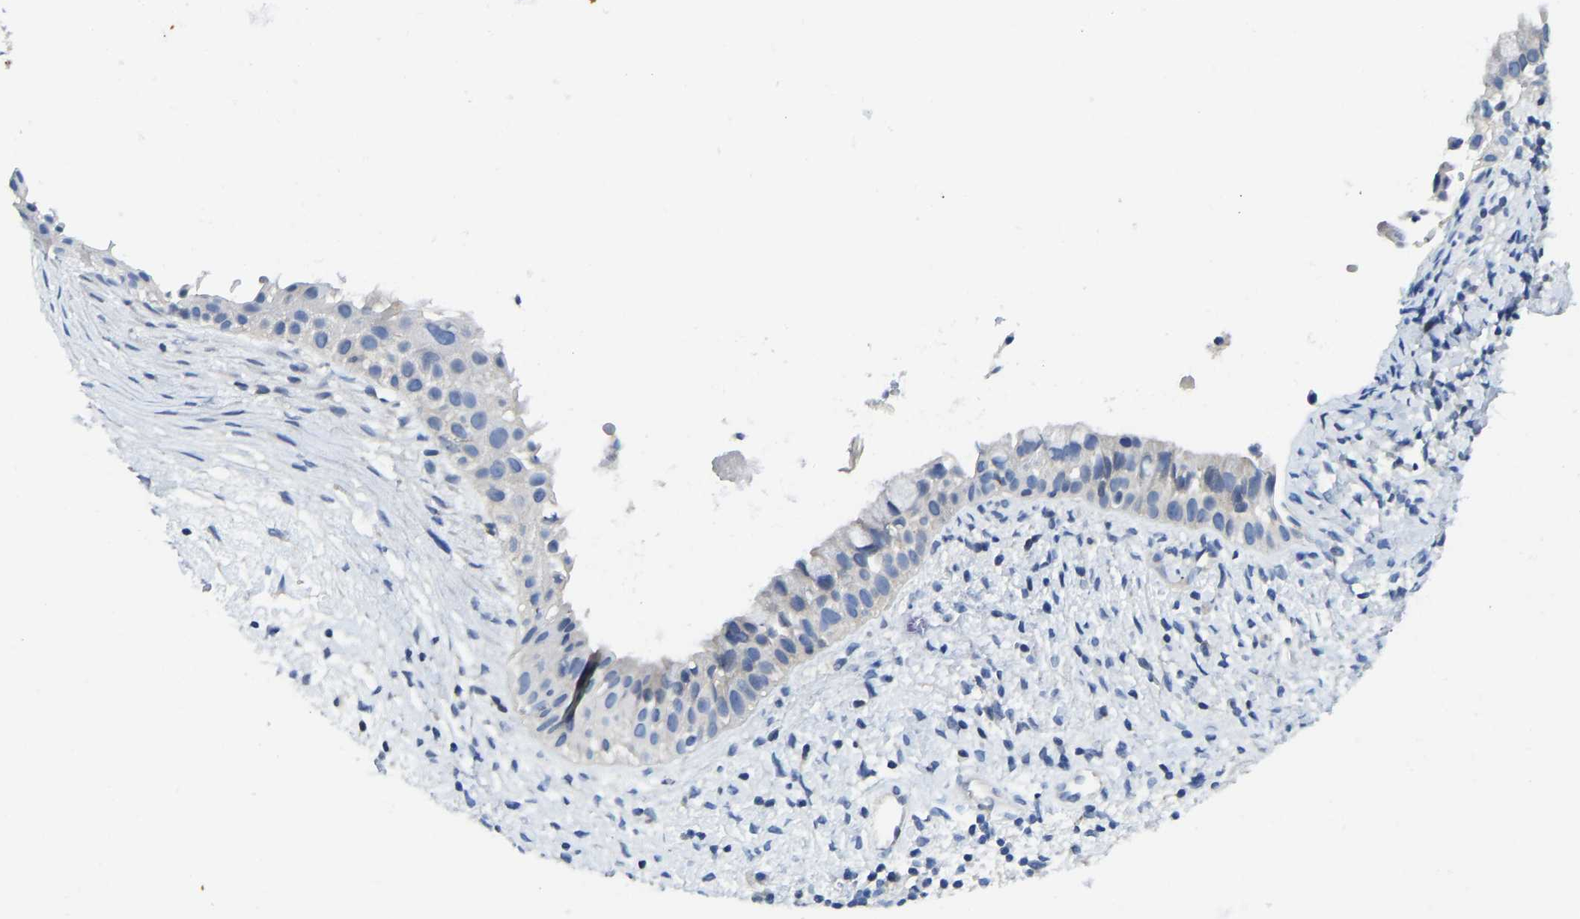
{"staining": {"intensity": "negative", "quantity": "none", "location": "none"}, "tissue": "nasopharynx", "cell_type": "Respiratory epithelial cells", "image_type": "normal", "snomed": [{"axis": "morphology", "description": "Normal tissue, NOS"}, {"axis": "topography", "description": "Nasopharynx"}], "caption": "An IHC image of unremarkable nasopharynx is shown. There is no staining in respiratory epithelial cells of nasopharynx. (Stains: DAB (3,3'-diaminobenzidine) immunohistochemistry (IHC) with hematoxylin counter stain, Microscopy: brightfield microscopy at high magnification).", "gene": "NDRG3", "patient": {"sex": "male", "age": 22}}